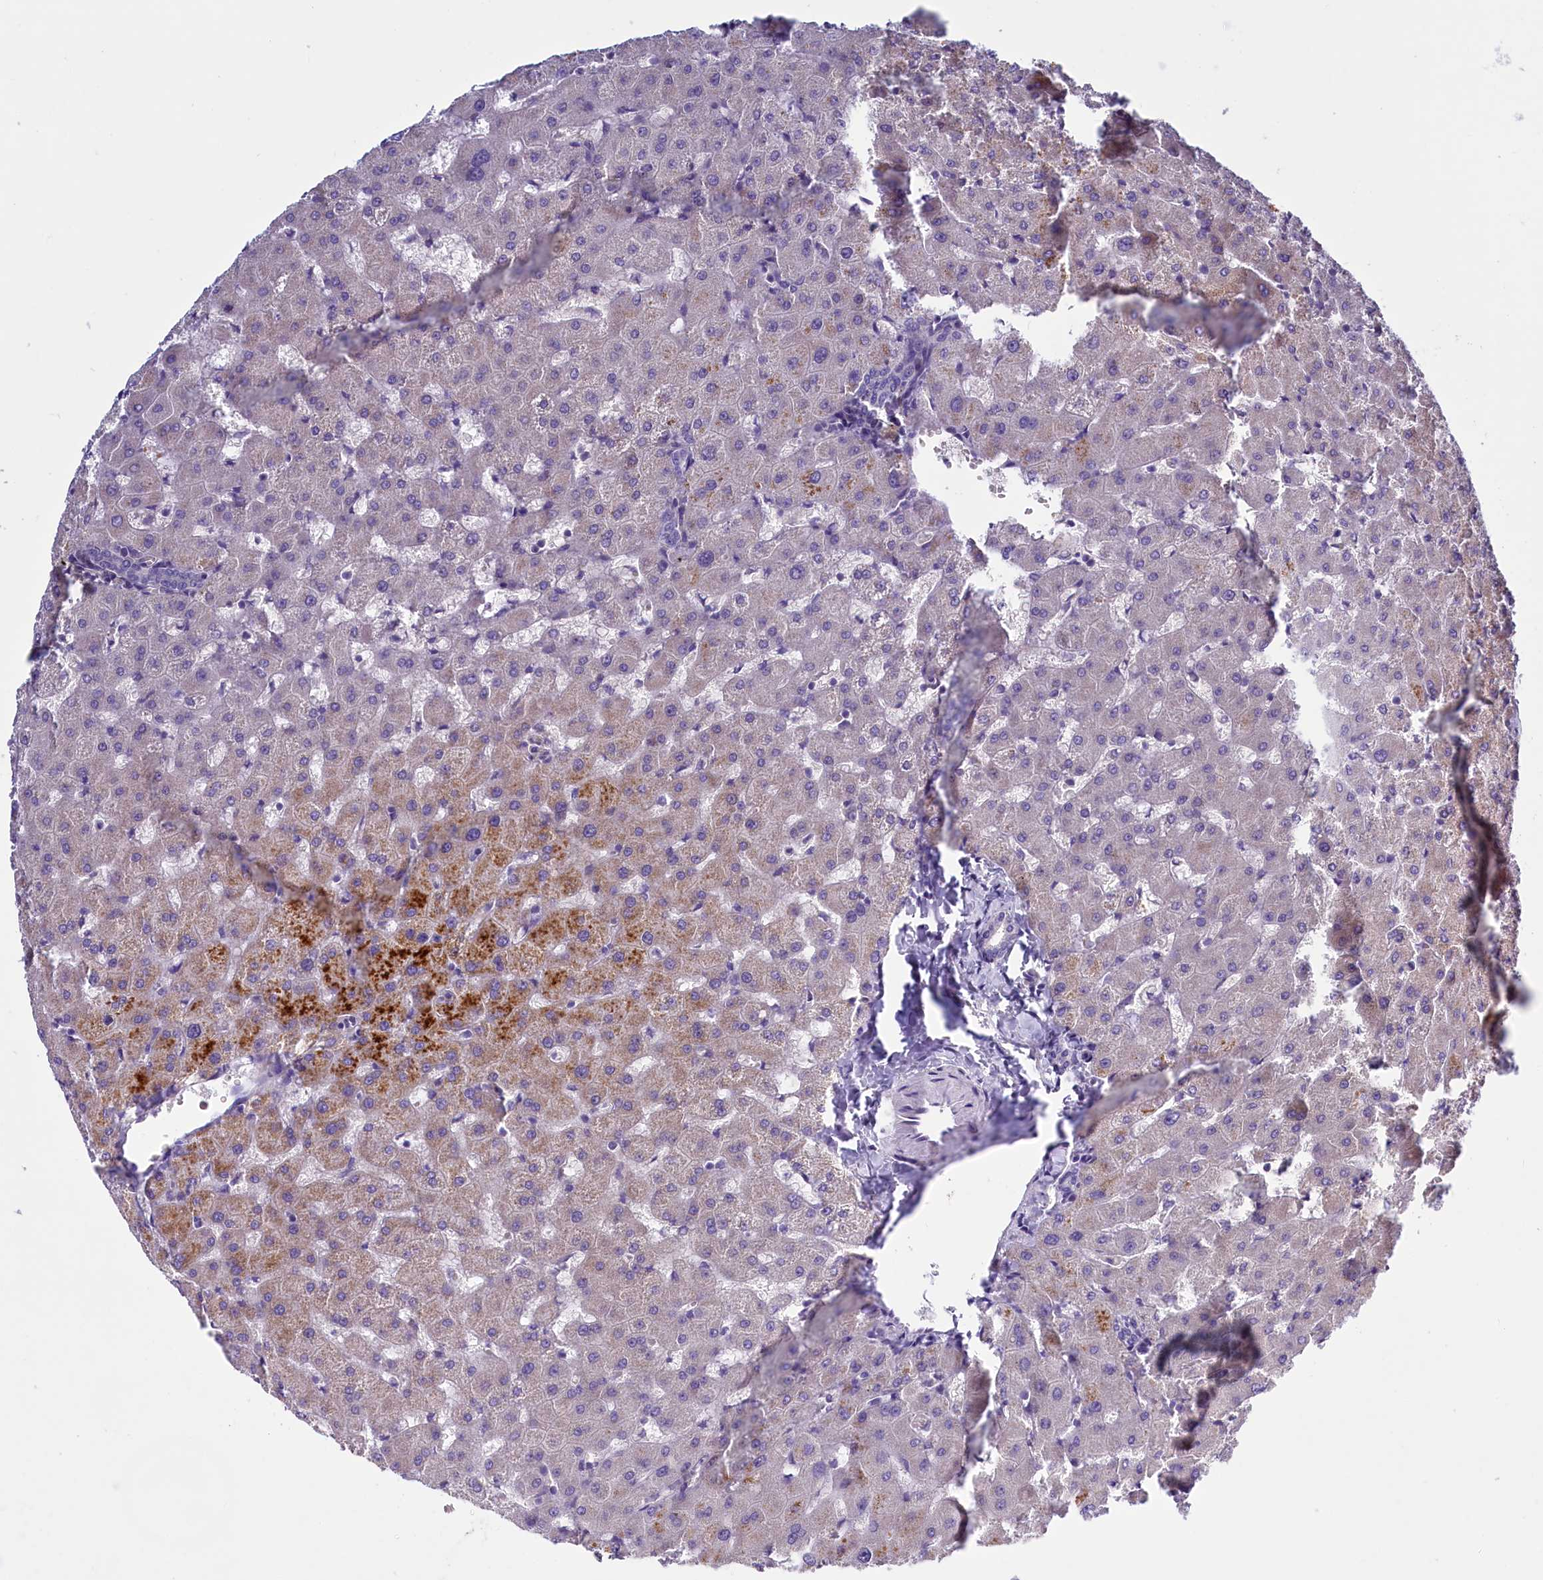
{"staining": {"intensity": "negative", "quantity": "none", "location": "none"}, "tissue": "liver", "cell_type": "Cholangiocytes", "image_type": "normal", "snomed": [{"axis": "morphology", "description": "Normal tissue, NOS"}, {"axis": "topography", "description": "Liver"}], "caption": "High magnification brightfield microscopy of normal liver stained with DAB (3,3'-diaminobenzidine) (brown) and counterstained with hematoxylin (blue): cholangiocytes show no significant positivity.", "gene": "RTTN", "patient": {"sex": "female", "age": 63}}